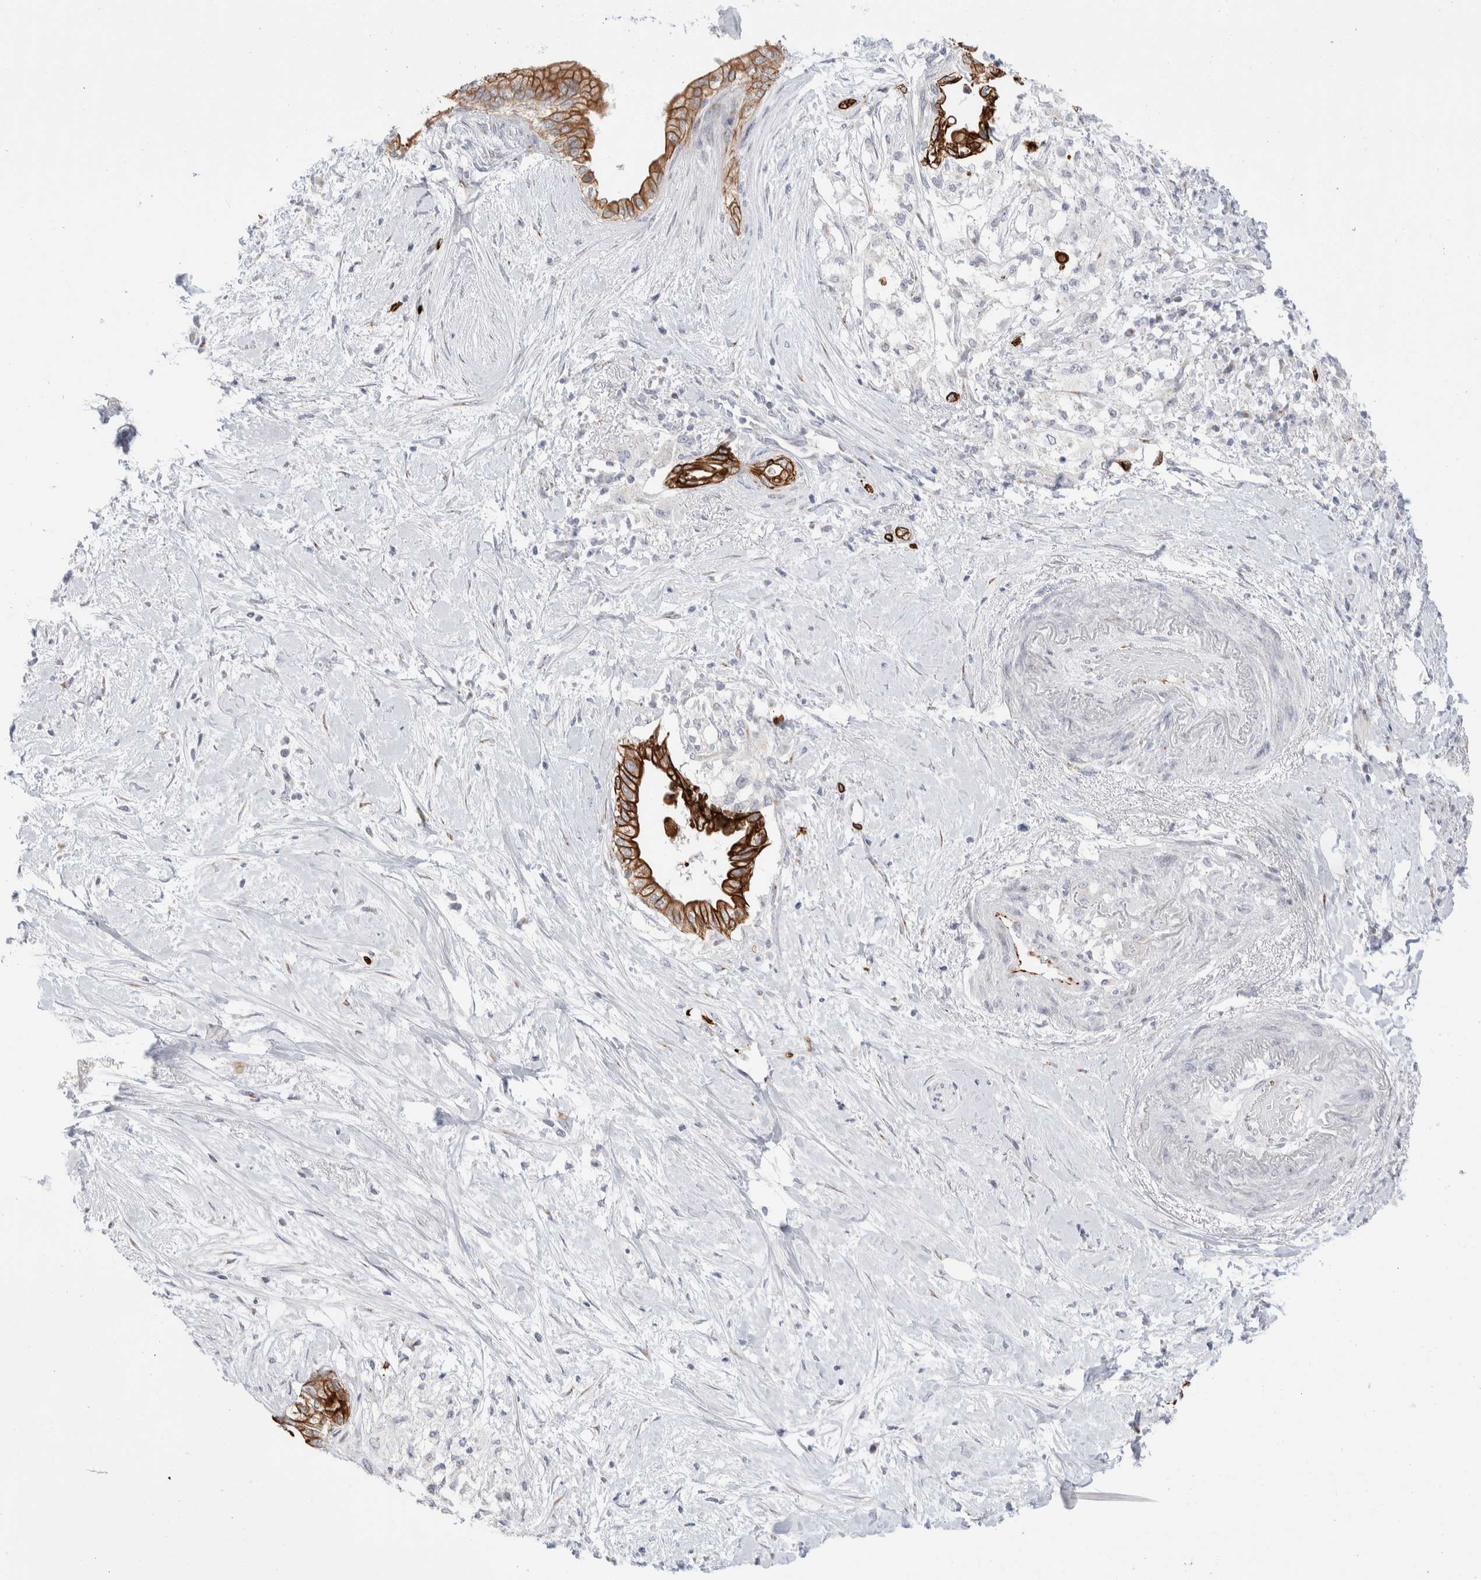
{"staining": {"intensity": "strong", "quantity": ">75%", "location": "cytoplasmic/membranous"}, "tissue": "pancreatic cancer", "cell_type": "Tumor cells", "image_type": "cancer", "snomed": [{"axis": "morphology", "description": "Normal tissue, NOS"}, {"axis": "morphology", "description": "Adenocarcinoma, NOS"}, {"axis": "topography", "description": "Pancreas"}, {"axis": "topography", "description": "Duodenum"}], "caption": "Tumor cells demonstrate high levels of strong cytoplasmic/membranous expression in approximately >75% of cells in pancreatic adenocarcinoma. The protein is stained brown, and the nuclei are stained in blue (DAB IHC with brightfield microscopy, high magnification).", "gene": "C1orf112", "patient": {"sex": "female", "age": 60}}